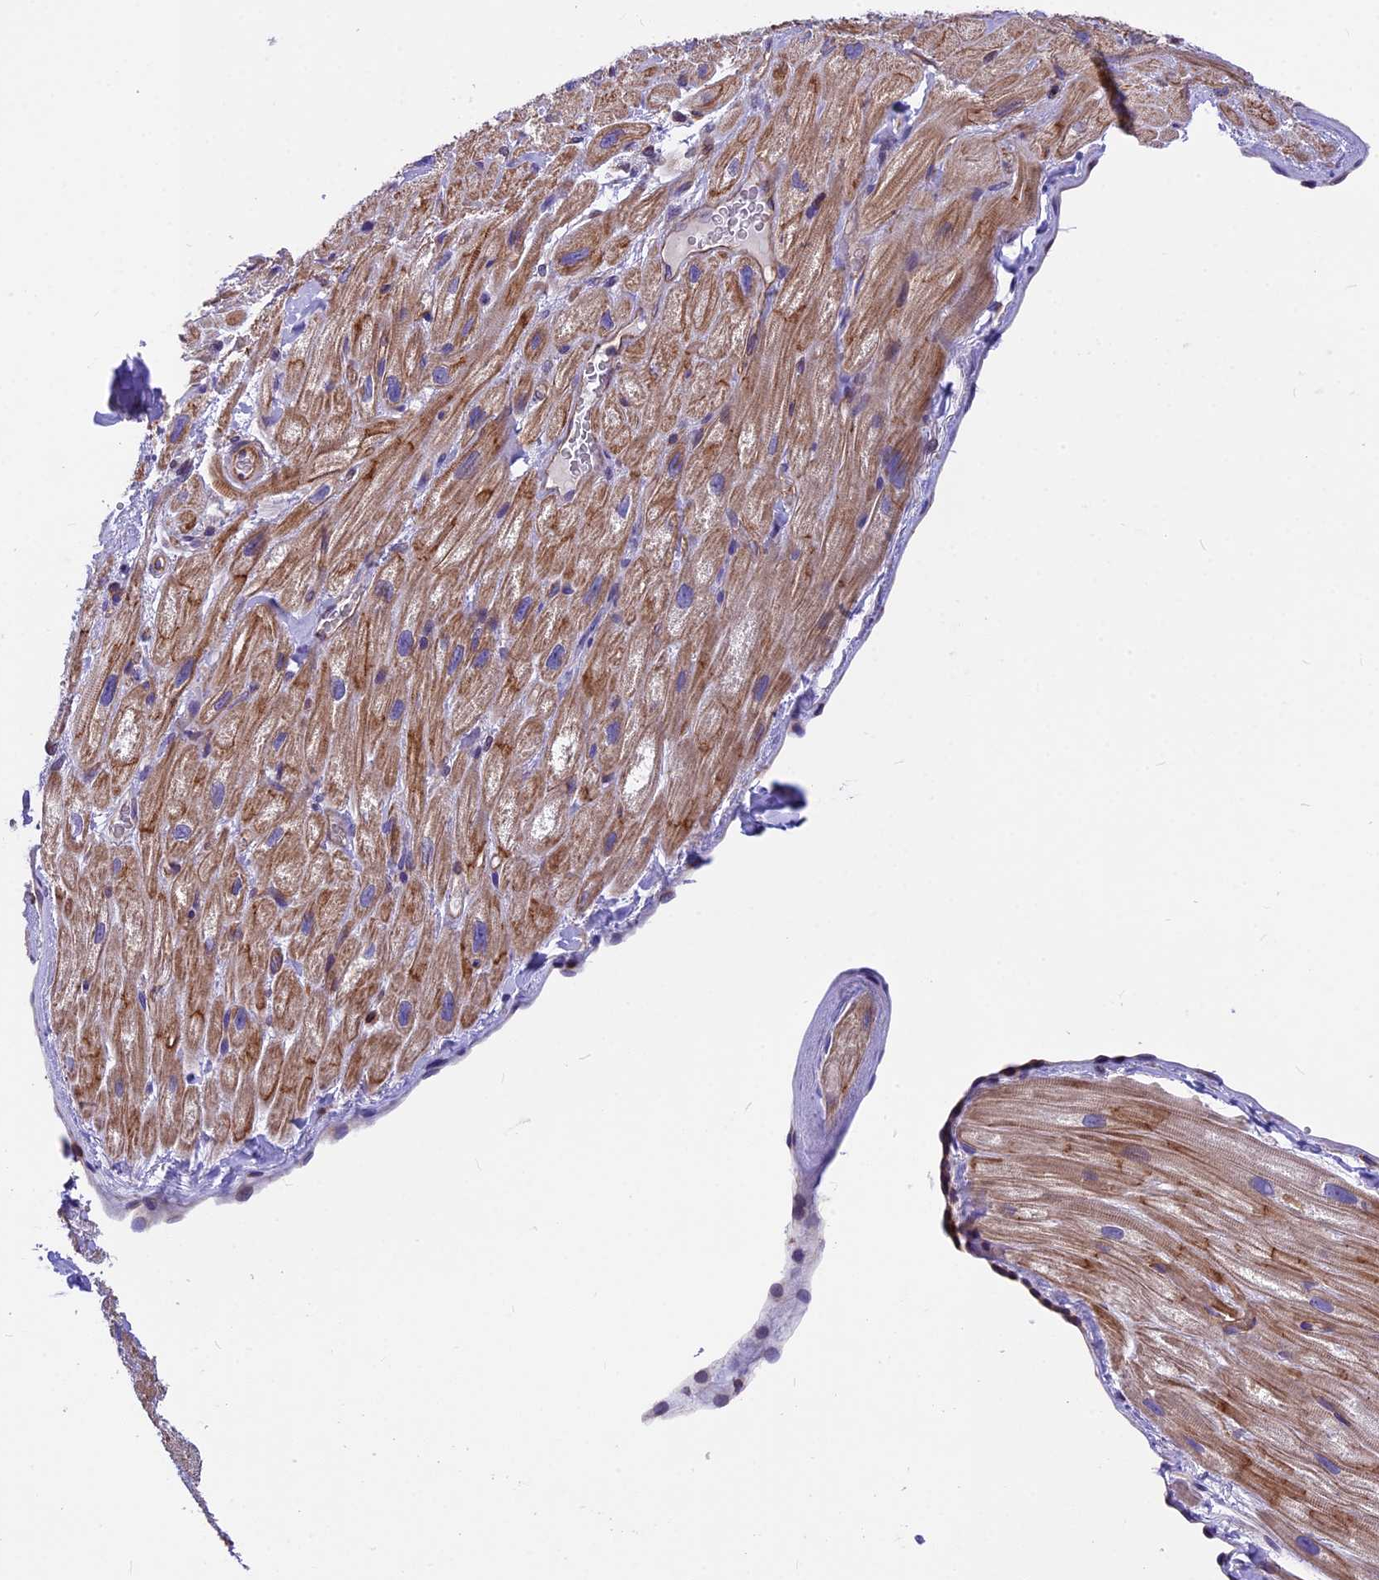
{"staining": {"intensity": "weak", "quantity": "25%-75%", "location": "cytoplasmic/membranous"}, "tissue": "heart muscle", "cell_type": "Cardiomyocytes", "image_type": "normal", "snomed": [{"axis": "morphology", "description": "Normal tissue, NOS"}, {"axis": "topography", "description": "Heart"}], "caption": "A brown stain shows weak cytoplasmic/membranous staining of a protein in cardiomyocytes of unremarkable heart muscle. (Stains: DAB in brown, nuclei in blue, Microscopy: brightfield microscopy at high magnification).", "gene": "MED20", "patient": {"sex": "male", "age": 65}}